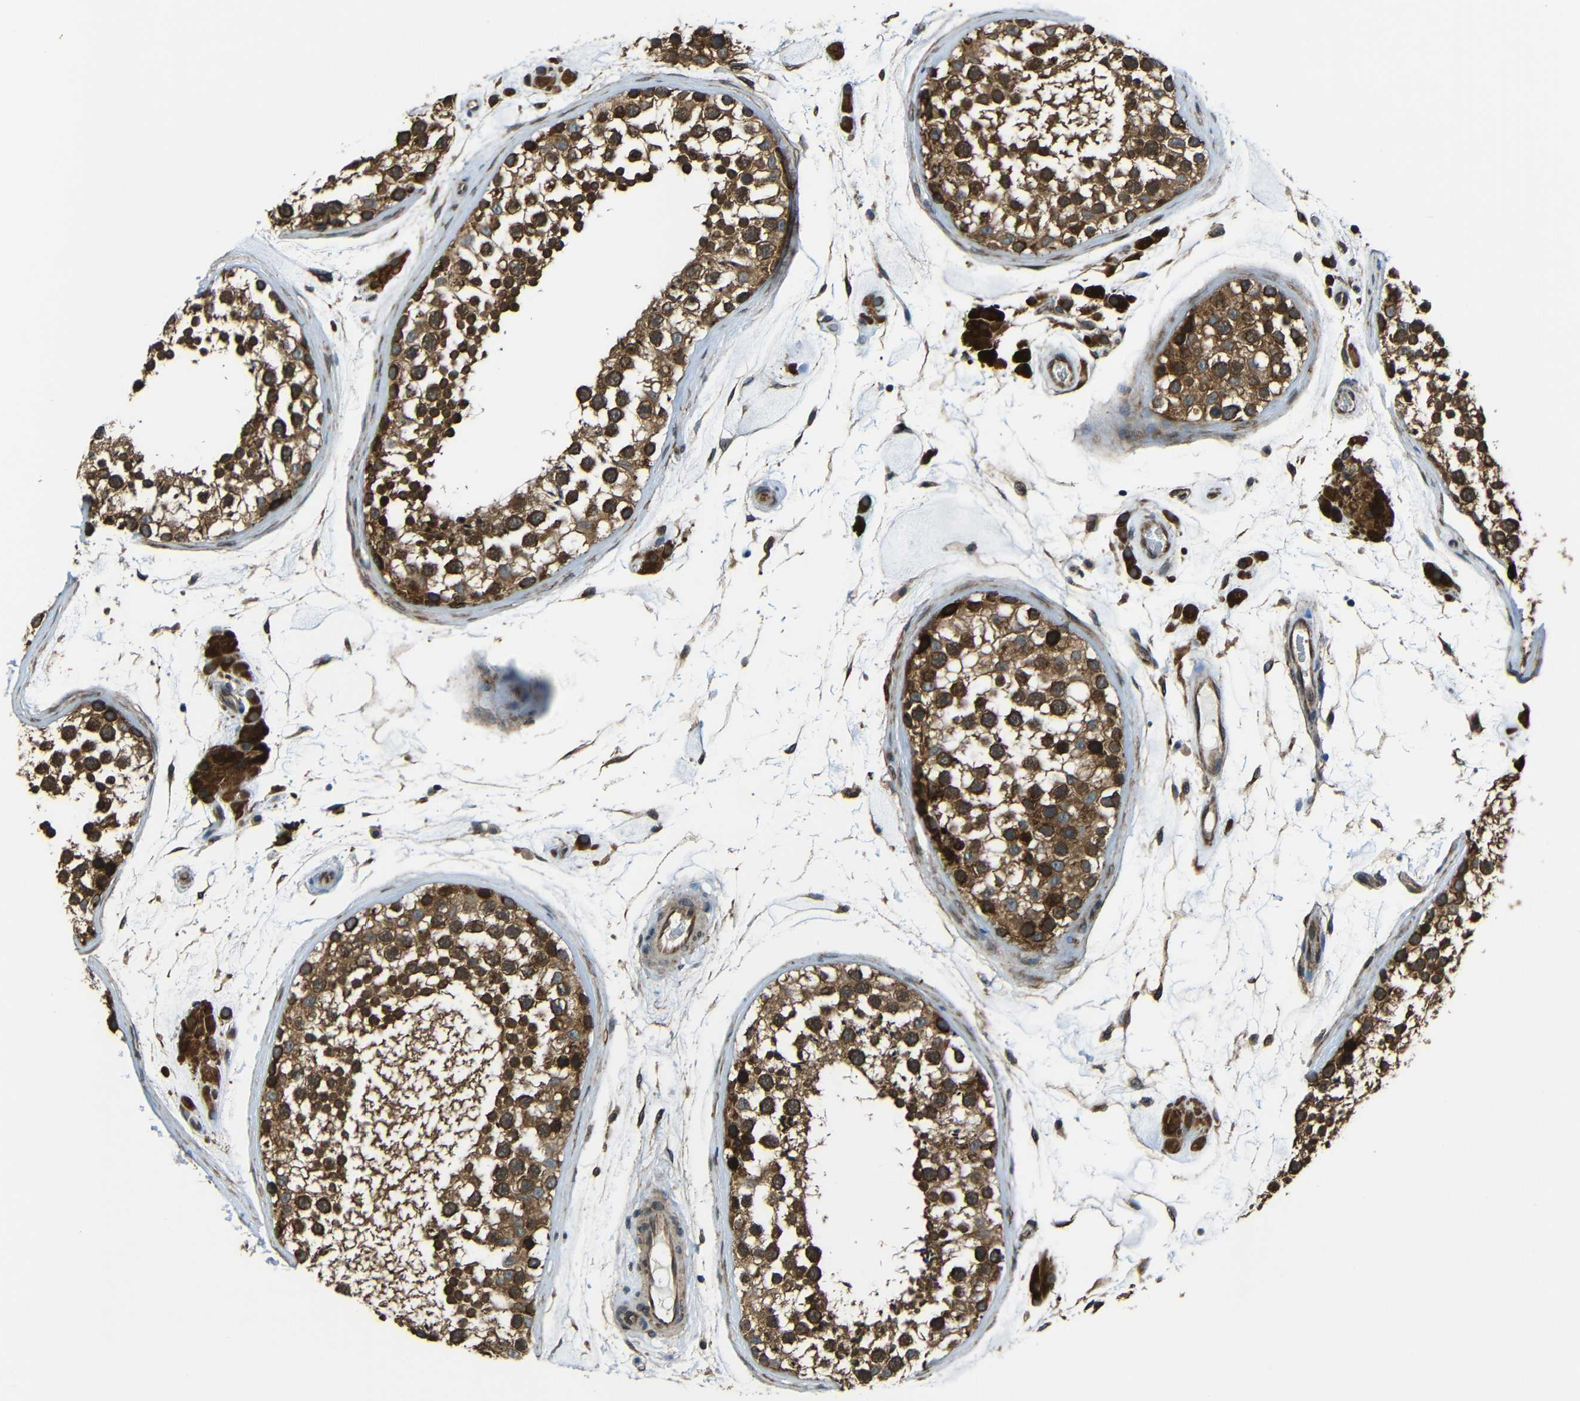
{"staining": {"intensity": "strong", "quantity": "25%-75%", "location": "cytoplasmic/membranous"}, "tissue": "testis", "cell_type": "Cells in seminiferous ducts", "image_type": "normal", "snomed": [{"axis": "morphology", "description": "Normal tissue, NOS"}, {"axis": "topography", "description": "Testis"}], "caption": "This histopathology image demonstrates immunohistochemistry (IHC) staining of unremarkable human testis, with high strong cytoplasmic/membranous expression in about 25%-75% of cells in seminiferous ducts.", "gene": "VAPB", "patient": {"sex": "male", "age": 46}}